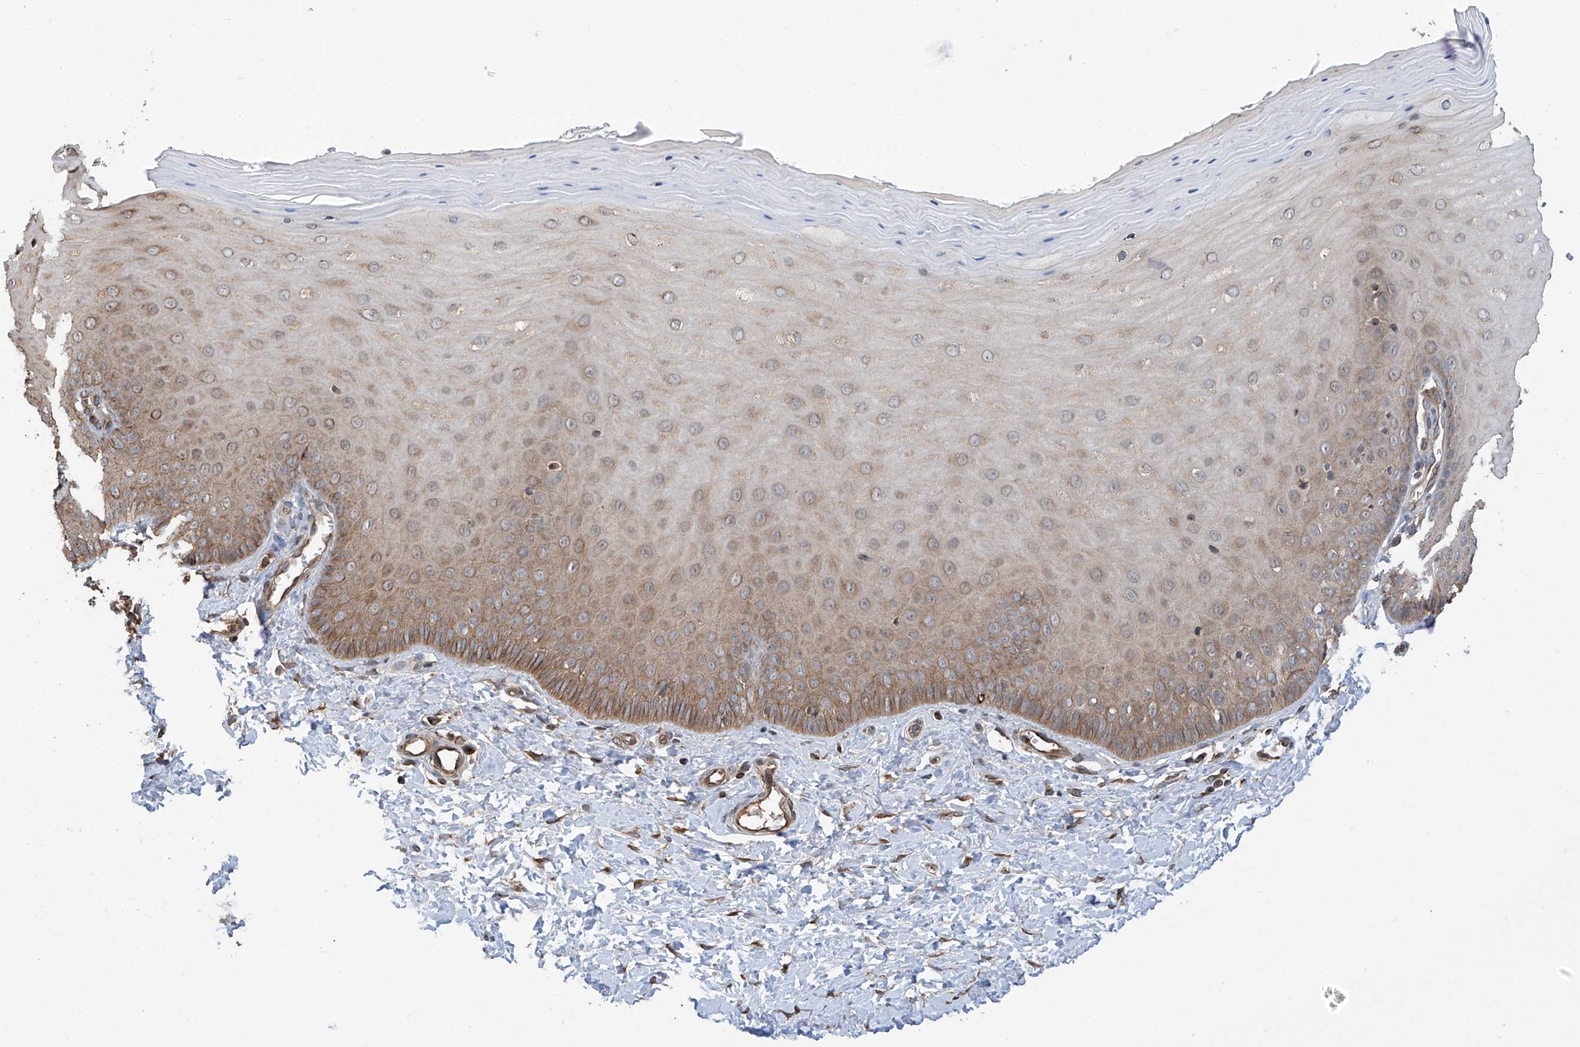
{"staining": {"intensity": "moderate", "quantity": "<25%", "location": "cytoplasmic/membranous"}, "tissue": "cervix", "cell_type": "Glandular cells", "image_type": "normal", "snomed": [{"axis": "morphology", "description": "Normal tissue, NOS"}, {"axis": "topography", "description": "Cervix"}], "caption": "A low amount of moderate cytoplasmic/membranous expression is present in approximately <25% of glandular cells in benign cervix. (Stains: DAB (3,3'-diaminobenzidine) in brown, nuclei in blue, Microscopy: brightfield microscopy at high magnification).", "gene": "RPAIN", "patient": {"sex": "female", "age": 55}}